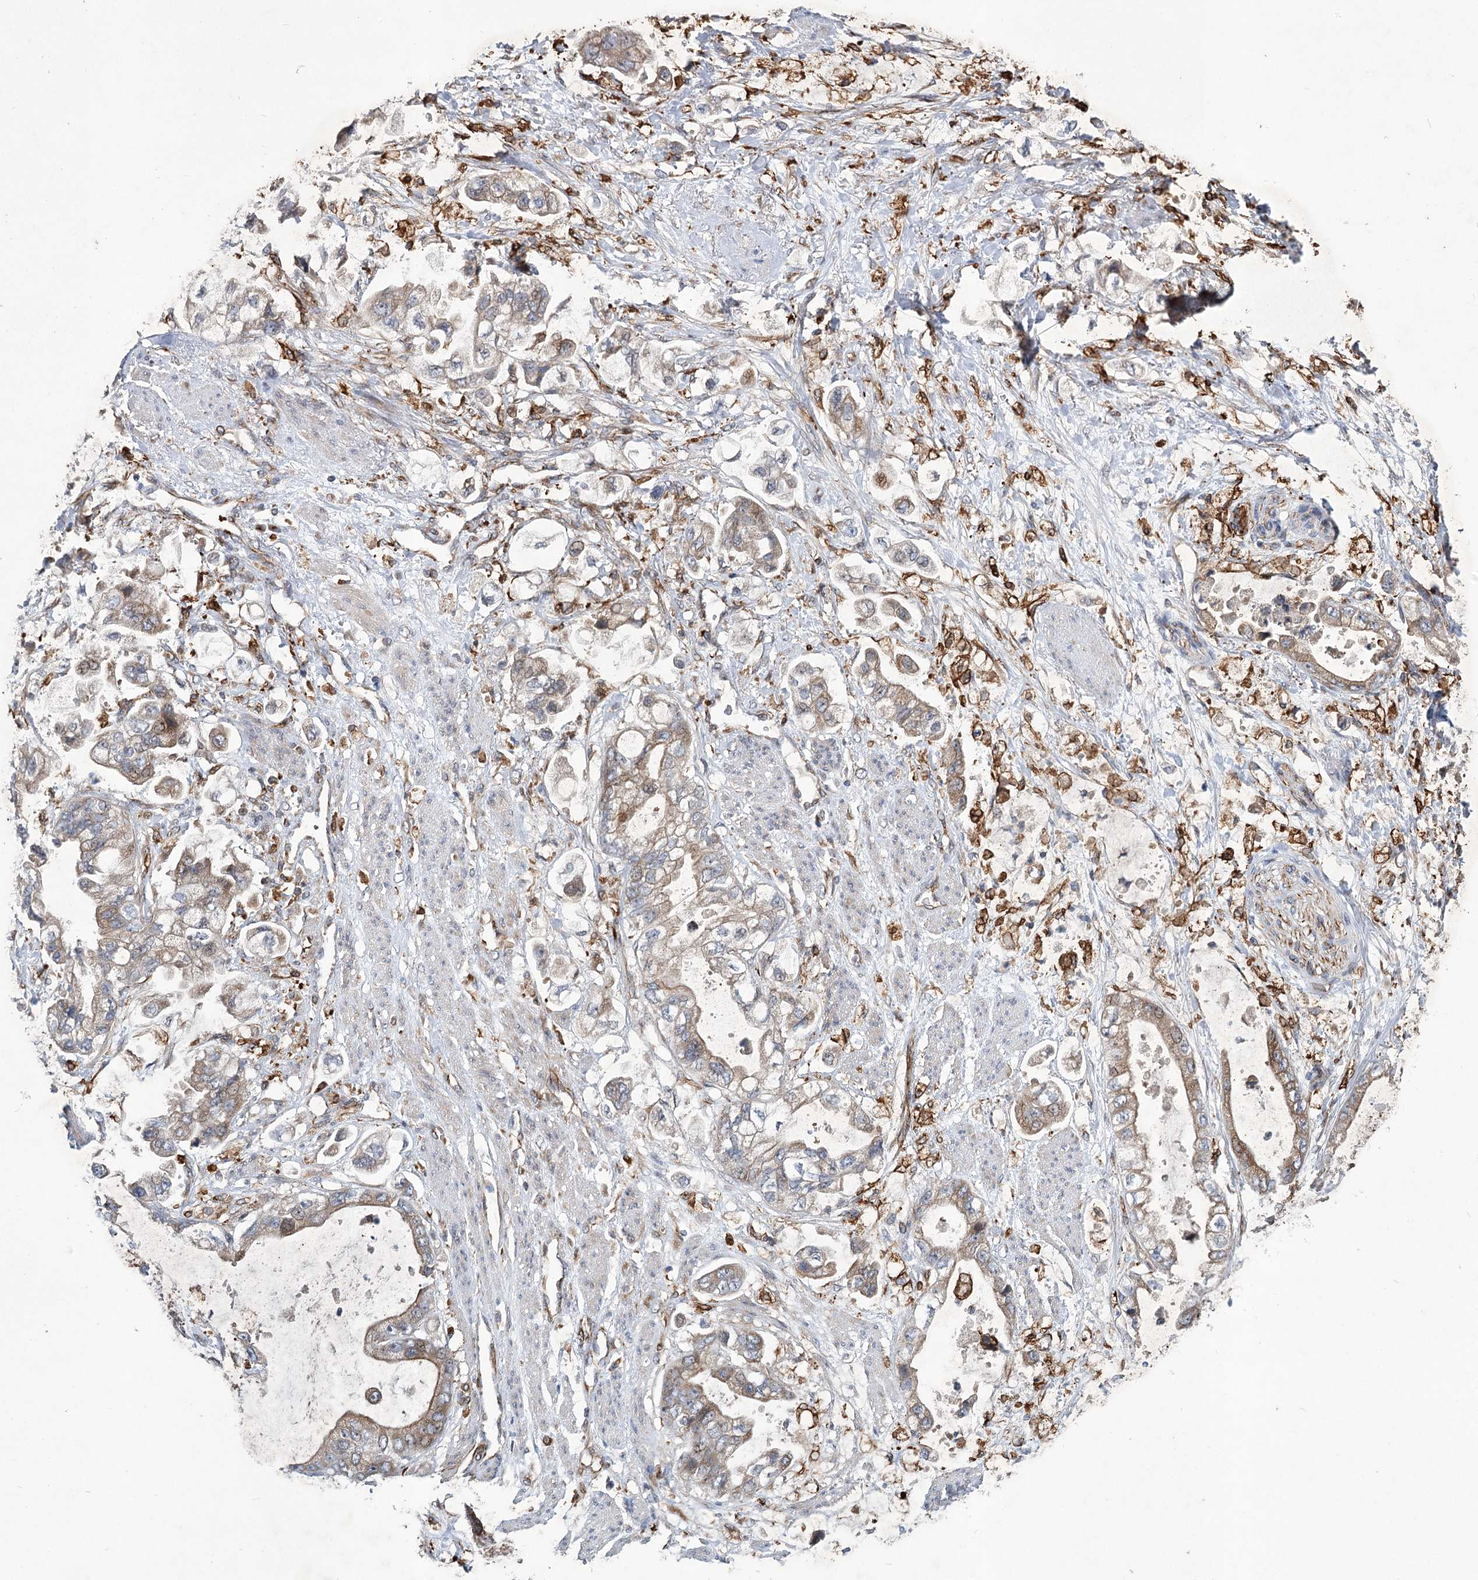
{"staining": {"intensity": "weak", "quantity": "<25%", "location": "cytoplasmic/membranous"}, "tissue": "stomach cancer", "cell_type": "Tumor cells", "image_type": "cancer", "snomed": [{"axis": "morphology", "description": "Adenocarcinoma, NOS"}, {"axis": "topography", "description": "Stomach"}], "caption": "High power microscopy image of an immunohistochemistry image of stomach cancer (adenocarcinoma), revealing no significant staining in tumor cells.", "gene": "DPEP2", "patient": {"sex": "male", "age": 62}}